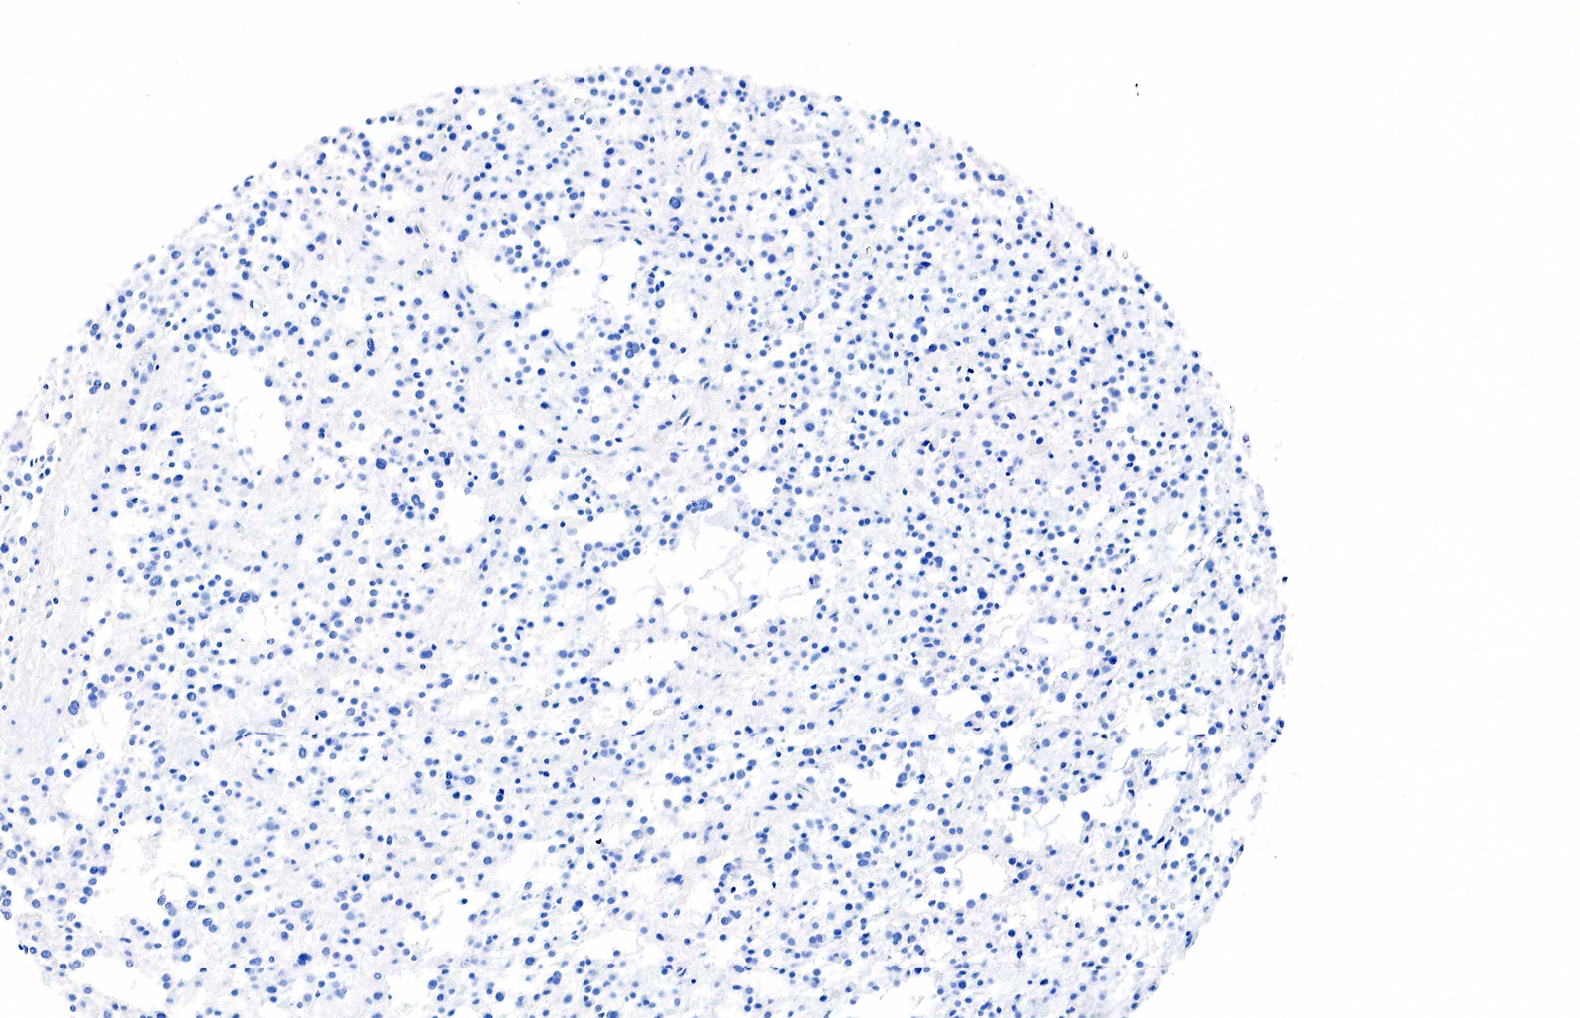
{"staining": {"intensity": "negative", "quantity": "none", "location": "none"}, "tissue": "glioma", "cell_type": "Tumor cells", "image_type": "cancer", "snomed": [{"axis": "morphology", "description": "Glioma, malignant, Low grade"}, {"axis": "topography", "description": "Brain"}], "caption": "Human low-grade glioma (malignant) stained for a protein using immunohistochemistry displays no positivity in tumor cells.", "gene": "ACP3", "patient": {"sex": "female", "age": 36}}